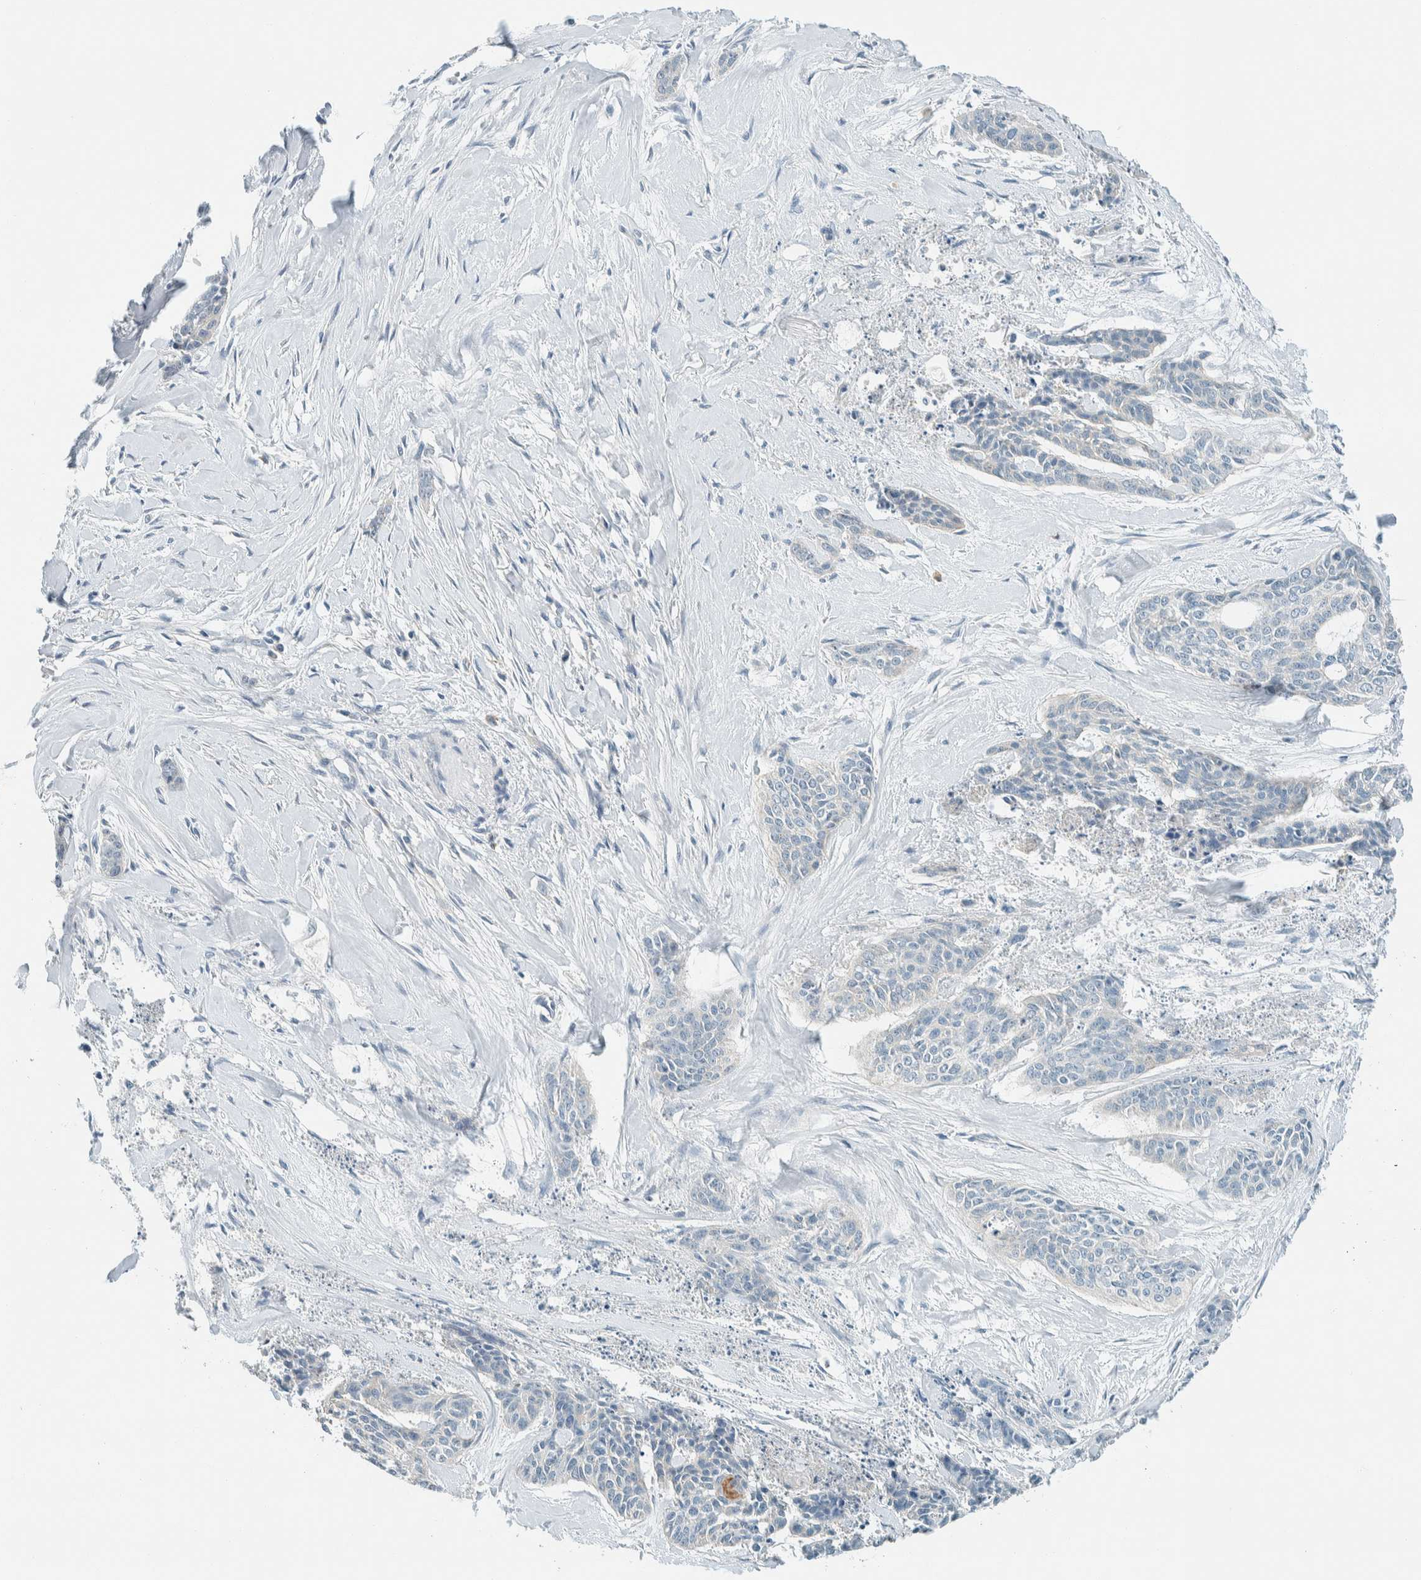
{"staining": {"intensity": "negative", "quantity": "none", "location": "none"}, "tissue": "skin cancer", "cell_type": "Tumor cells", "image_type": "cancer", "snomed": [{"axis": "morphology", "description": "Basal cell carcinoma"}, {"axis": "topography", "description": "Skin"}], "caption": "Immunohistochemistry of human skin basal cell carcinoma shows no staining in tumor cells. (Stains: DAB (3,3'-diaminobenzidine) IHC with hematoxylin counter stain, Microscopy: brightfield microscopy at high magnification).", "gene": "SLFN12", "patient": {"sex": "female", "age": 64}}